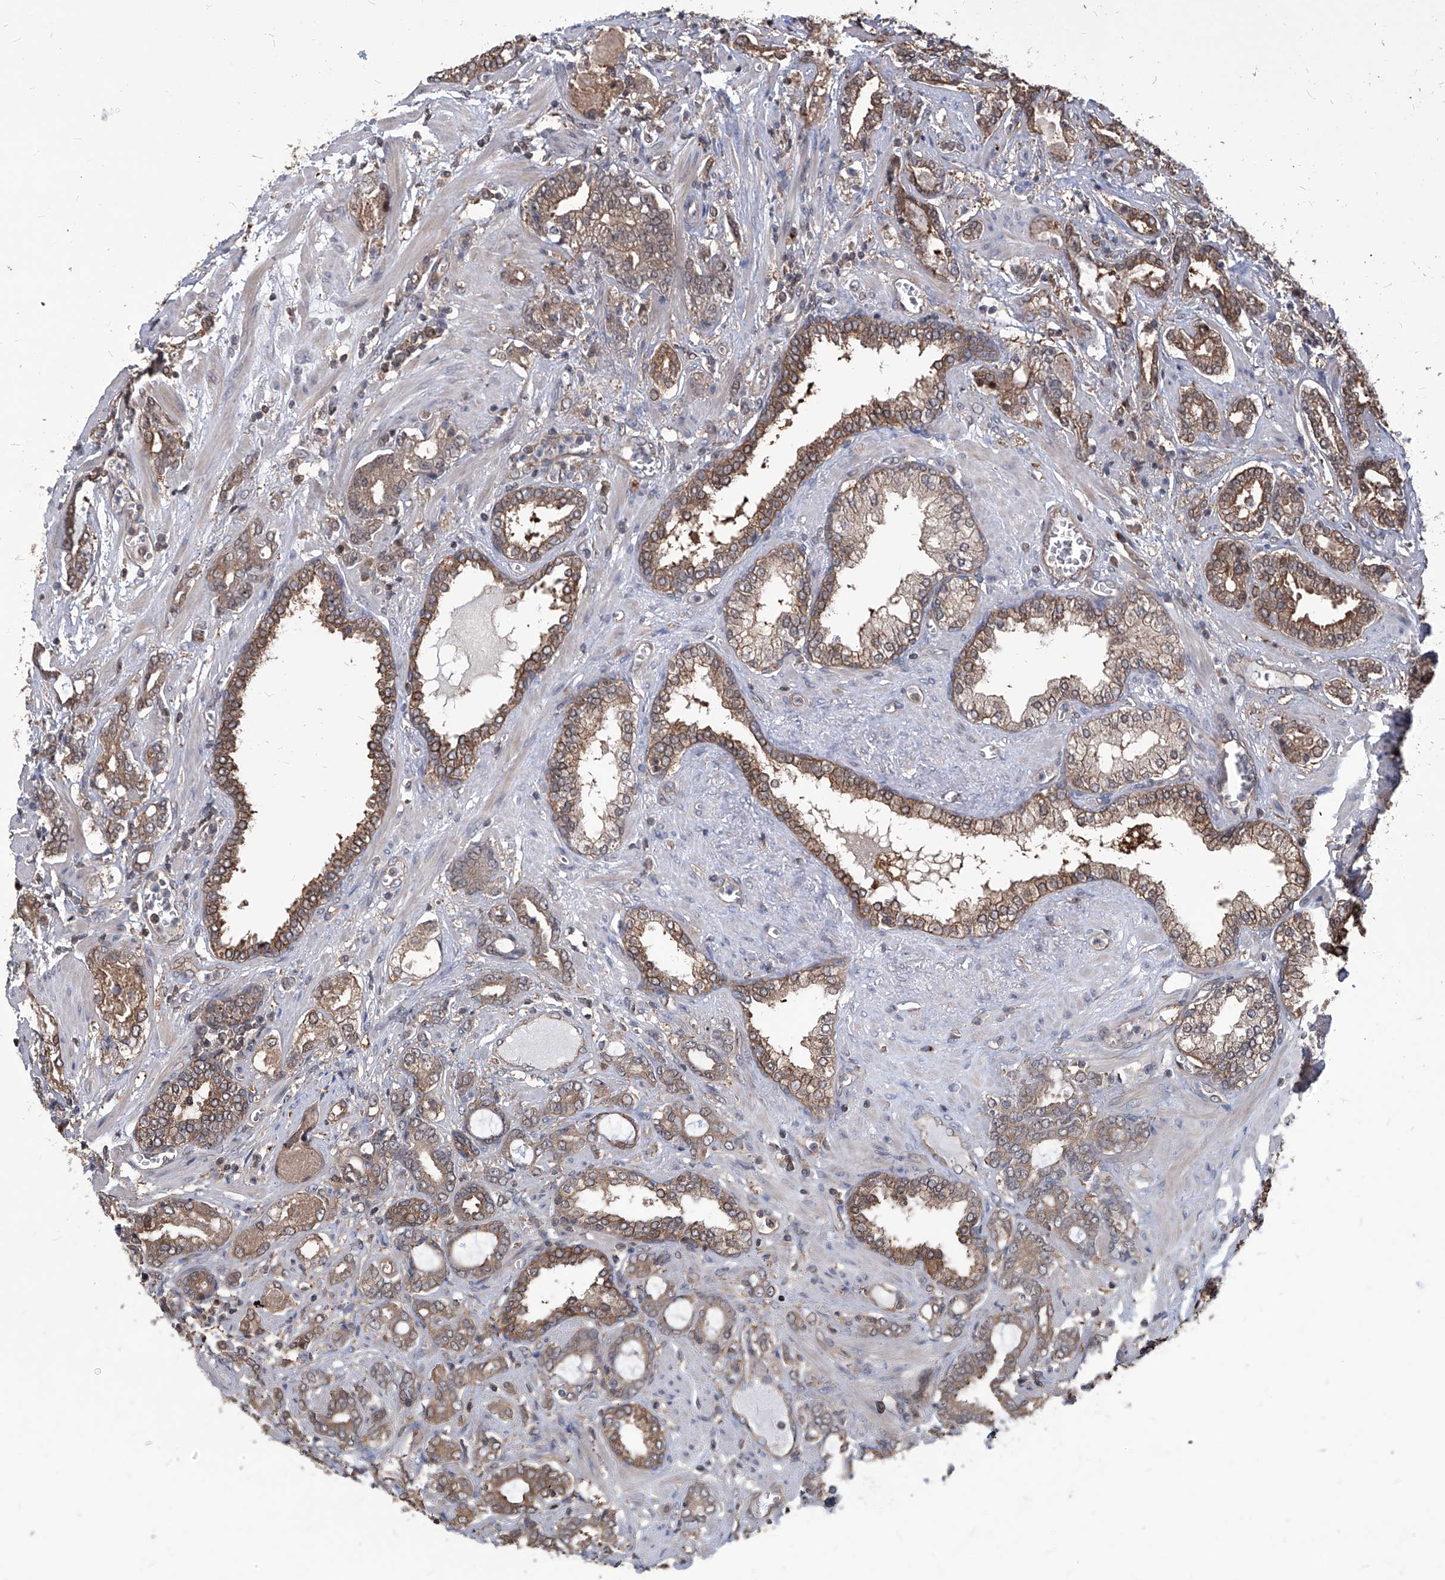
{"staining": {"intensity": "weak", "quantity": ">75%", "location": "cytoplasmic/membranous"}, "tissue": "prostate cancer", "cell_type": "Tumor cells", "image_type": "cancer", "snomed": [{"axis": "morphology", "description": "Adenocarcinoma, High grade"}, {"axis": "topography", "description": "Prostate and seminal vesicle, NOS"}], "caption": "Immunohistochemical staining of human prostate cancer reveals weak cytoplasmic/membranous protein expression in about >75% of tumor cells.", "gene": "PSMB1", "patient": {"sex": "male", "age": 67}}